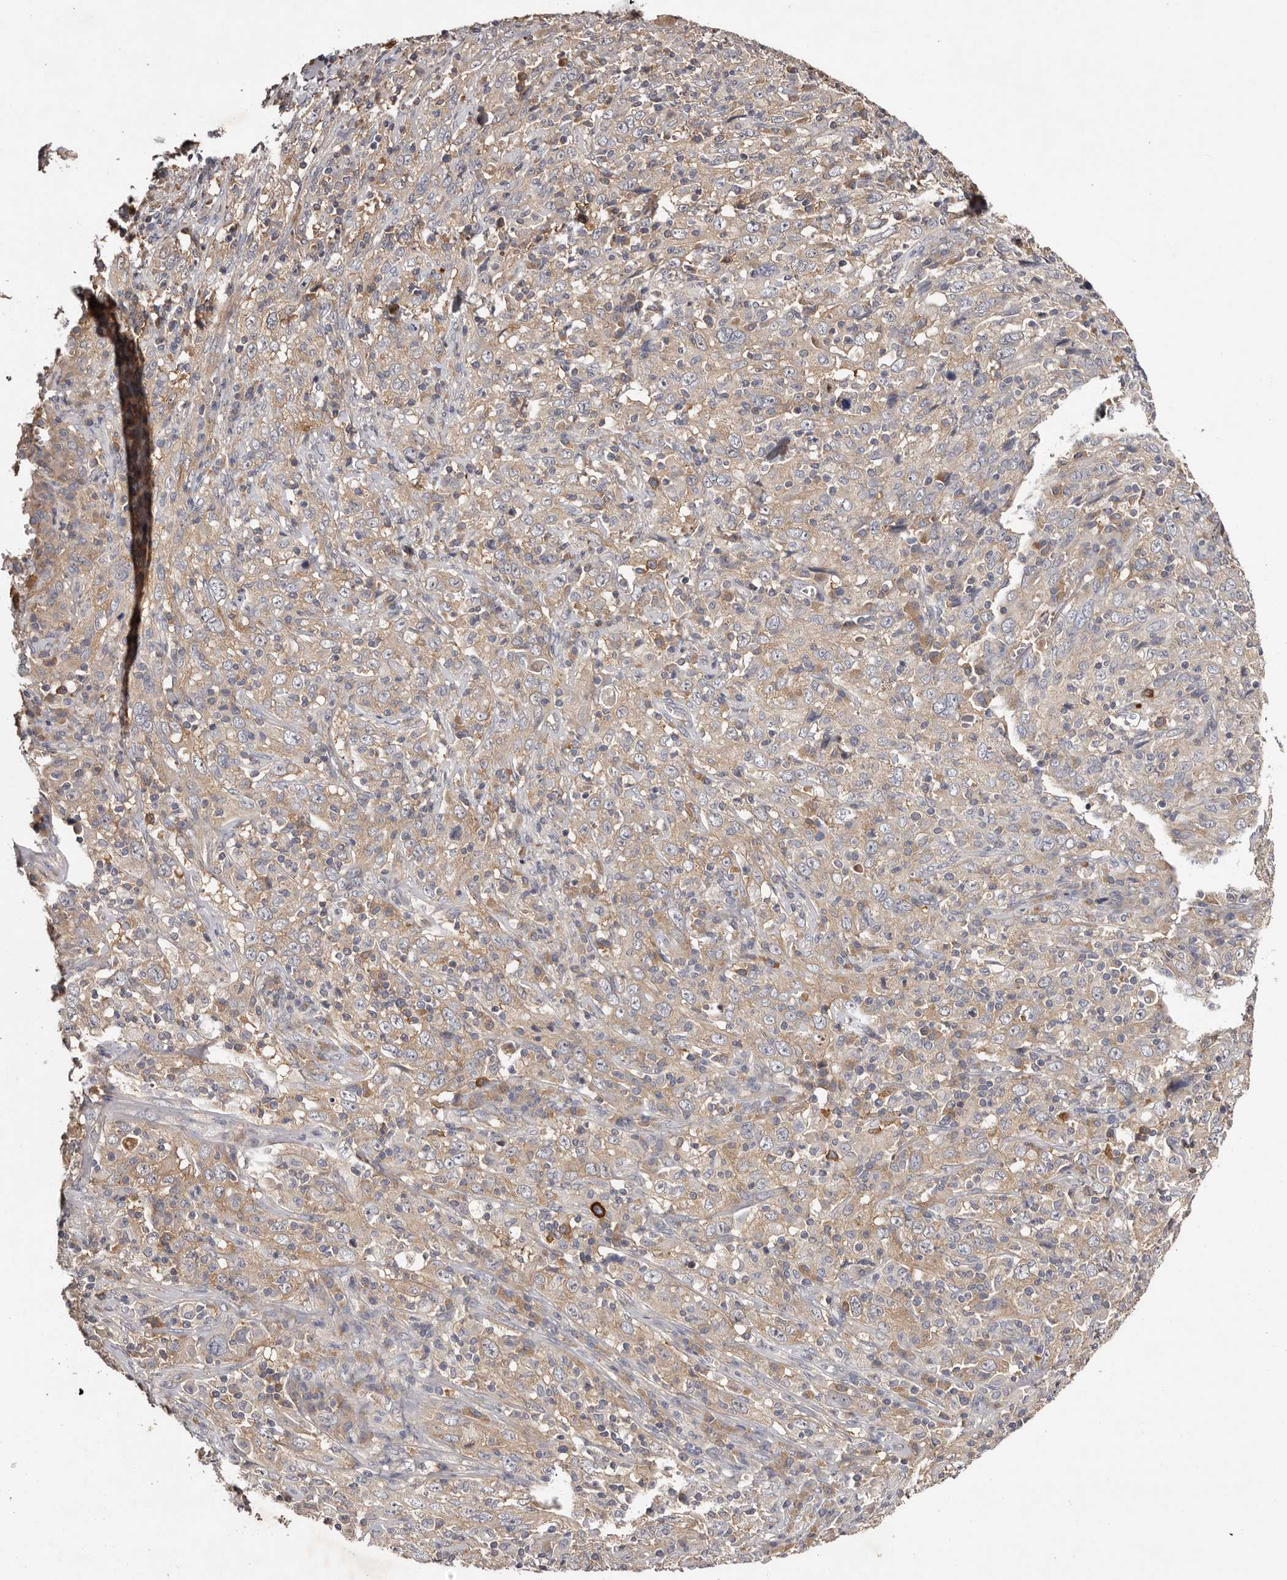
{"staining": {"intensity": "weak", "quantity": ">75%", "location": "cytoplasmic/membranous"}, "tissue": "cervical cancer", "cell_type": "Tumor cells", "image_type": "cancer", "snomed": [{"axis": "morphology", "description": "Squamous cell carcinoma, NOS"}, {"axis": "topography", "description": "Cervix"}], "caption": "Human squamous cell carcinoma (cervical) stained for a protein (brown) exhibits weak cytoplasmic/membranous positive staining in approximately >75% of tumor cells.", "gene": "LTV1", "patient": {"sex": "female", "age": 46}}